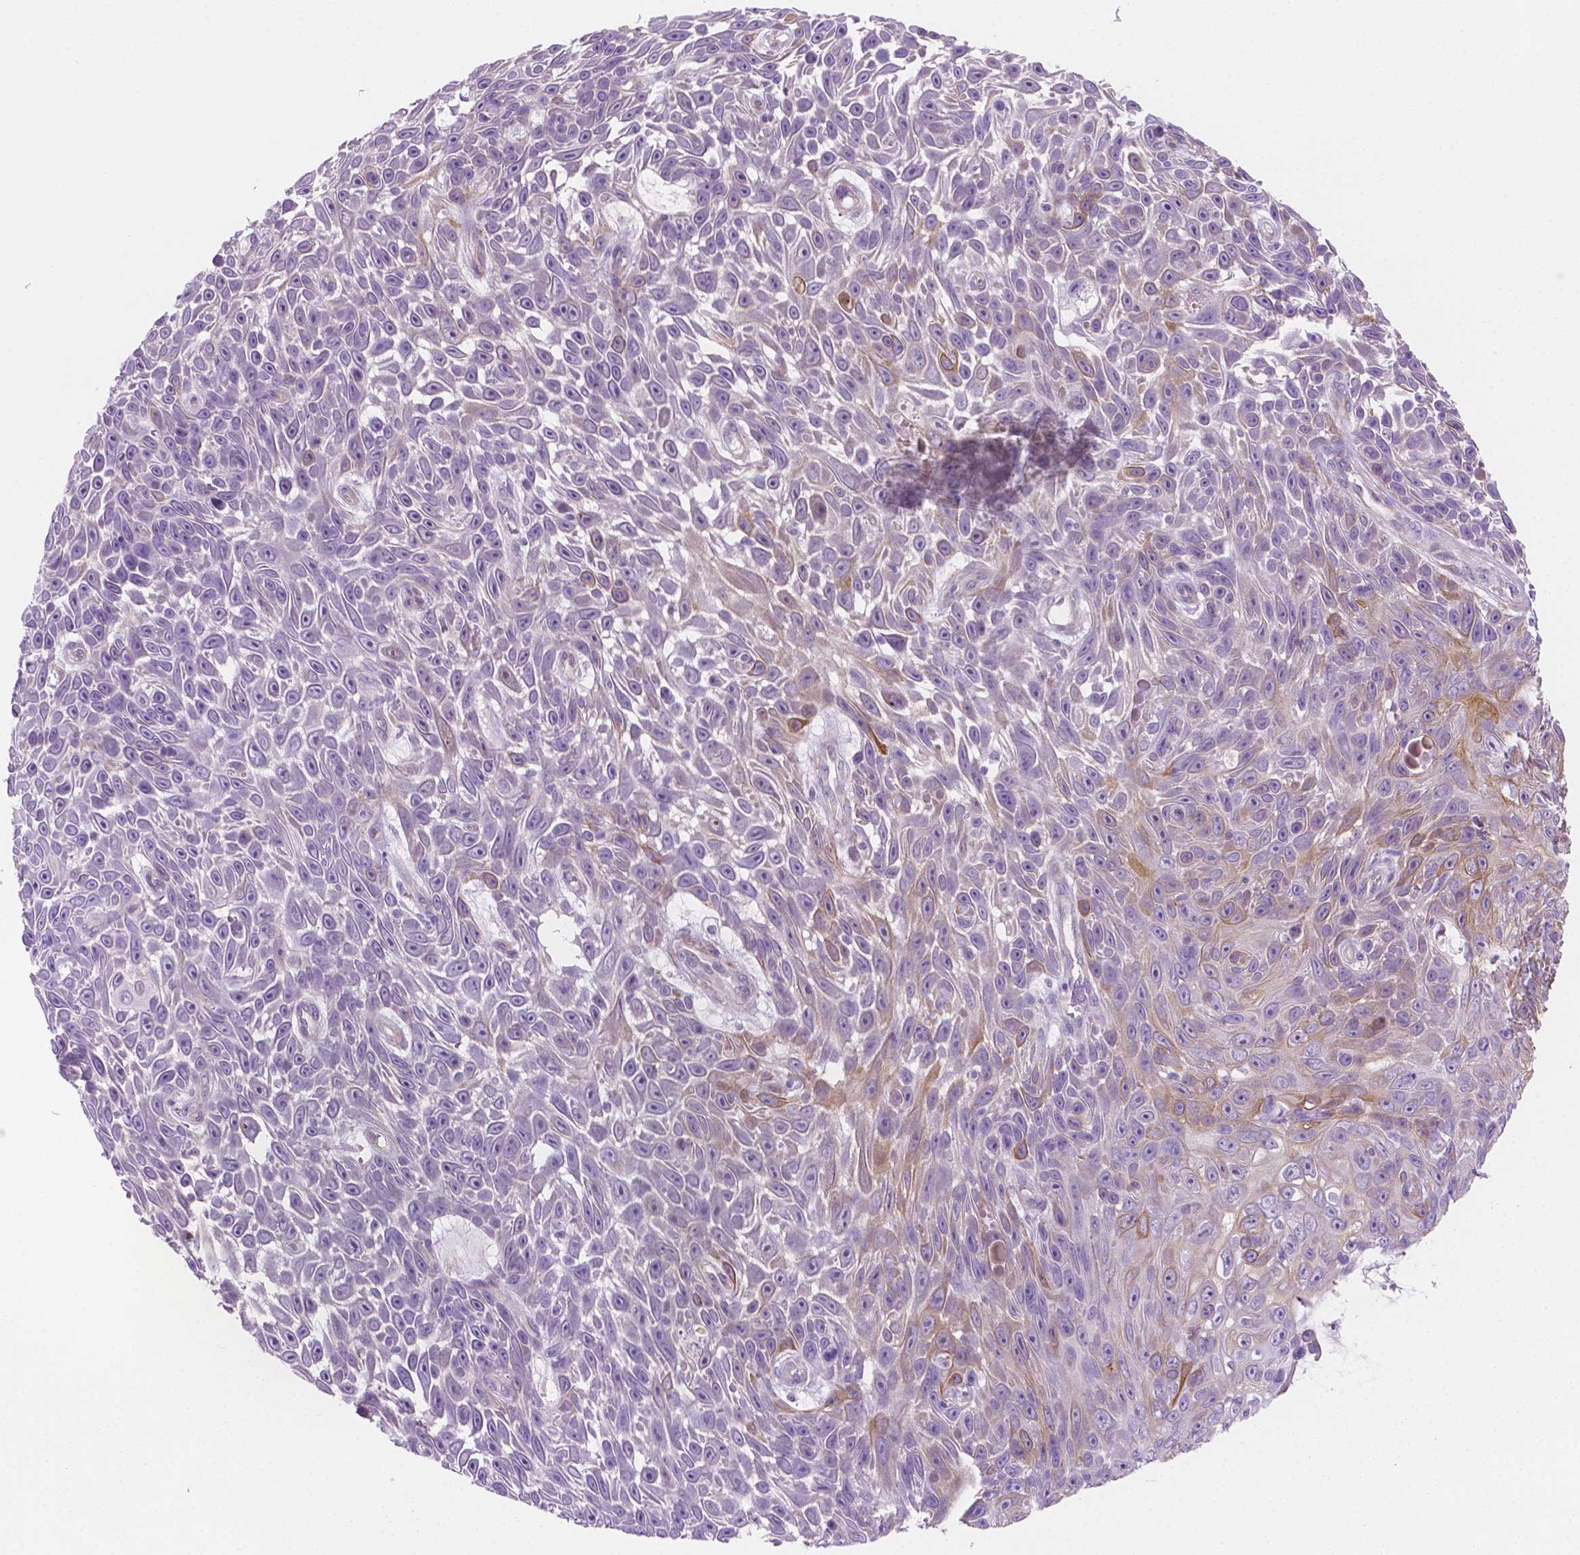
{"staining": {"intensity": "moderate", "quantity": "<25%", "location": "cytoplasmic/membranous"}, "tissue": "skin cancer", "cell_type": "Tumor cells", "image_type": "cancer", "snomed": [{"axis": "morphology", "description": "Squamous cell carcinoma, NOS"}, {"axis": "topography", "description": "Skin"}], "caption": "Human squamous cell carcinoma (skin) stained for a protein (brown) demonstrates moderate cytoplasmic/membranous positive positivity in approximately <25% of tumor cells.", "gene": "EPPK1", "patient": {"sex": "male", "age": 82}}